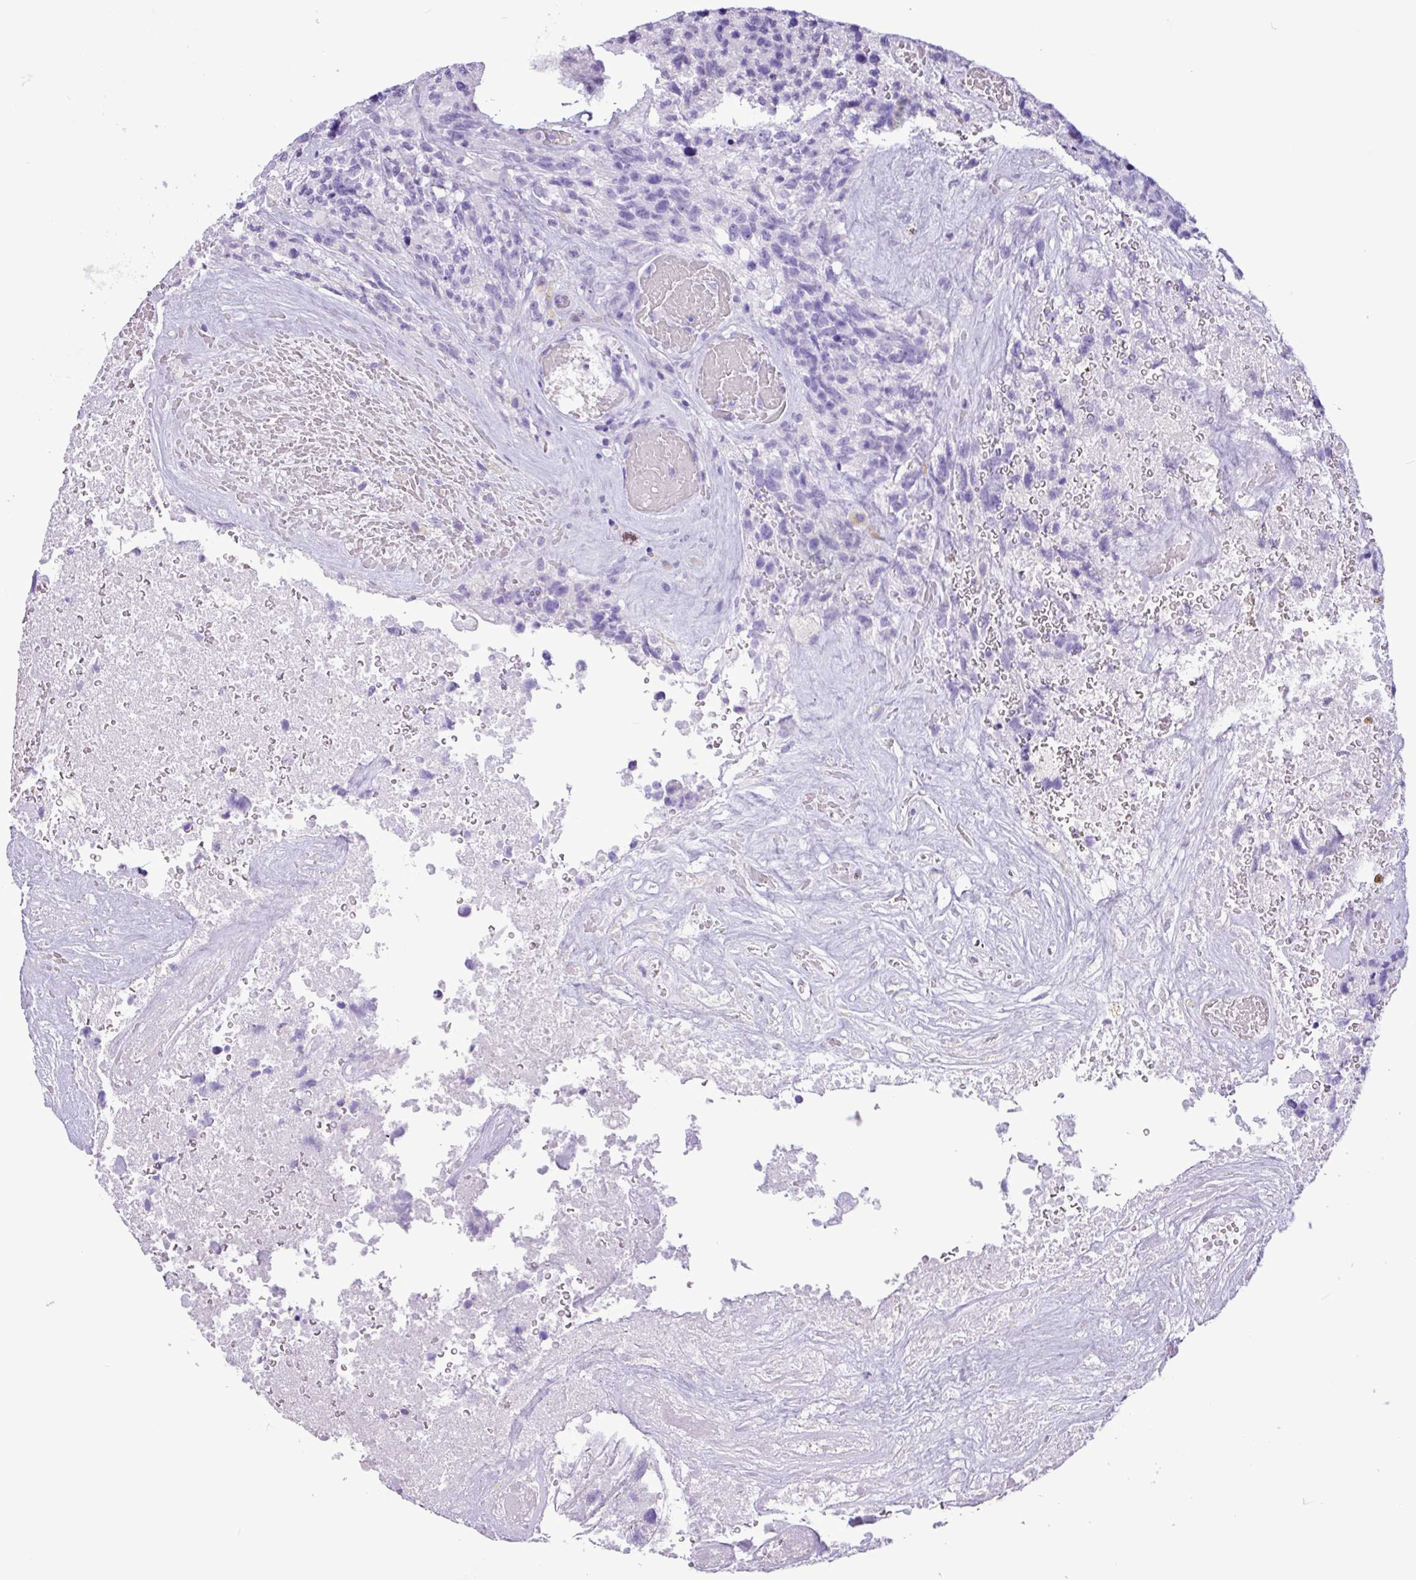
{"staining": {"intensity": "negative", "quantity": "none", "location": "none"}, "tissue": "glioma", "cell_type": "Tumor cells", "image_type": "cancer", "snomed": [{"axis": "morphology", "description": "Glioma, malignant, High grade"}, {"axis": "topography", "description": "Brain"}], "caption": "Immunohistochemical staining of human glioma demonstrates no significant expression in tumor cells. Brightfield microscopy of IHC stained with DAB (3,3'-diaminobenzidine) (brown) and hematoxylin (blue), captured at high magnification.", "gene": "CKMT2", "patient": {"sex": "male", "age": 69}}